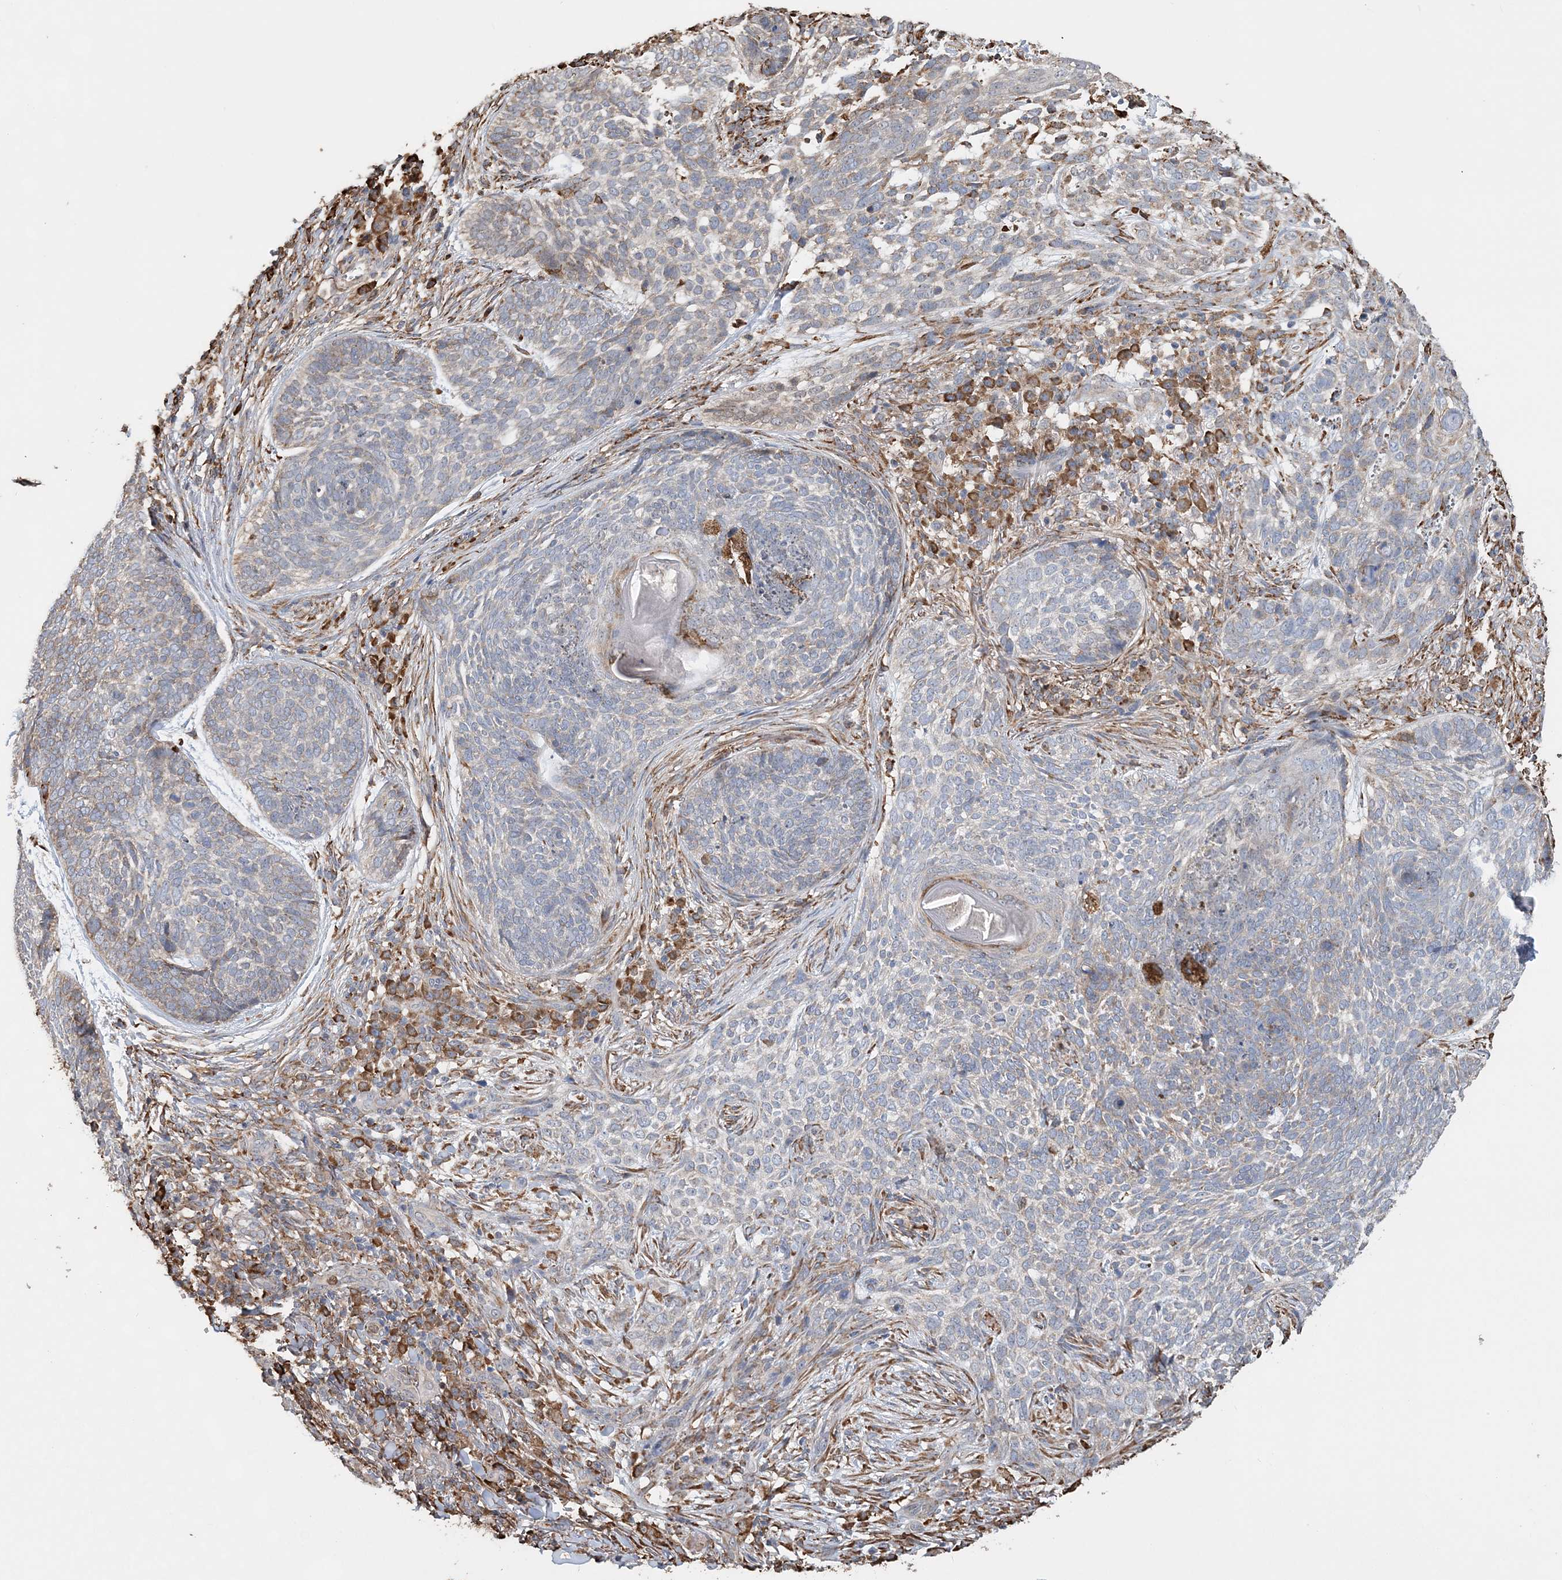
{"staining": {"intensity": "moderate", "quantity": "<25%", "location": "cytoplasmic/membranous"}, "tissue": "skin cancer", "cell_type": "Tumor cells", "image_type": "cancer", "snomed": [{"axis": "morphology", "description": "Basal cell carcinoma"}, {"axis": "topography", "description": "Skin"}], "caption": "Brown immunohistochemical staining in skin cancer (basal cell carcinoma) displays moderate cytoplasmic/membranous expression in about <25% of tumor cells.", "gene": "WDR12", "patient": {"sex": "female", "age": 64}}